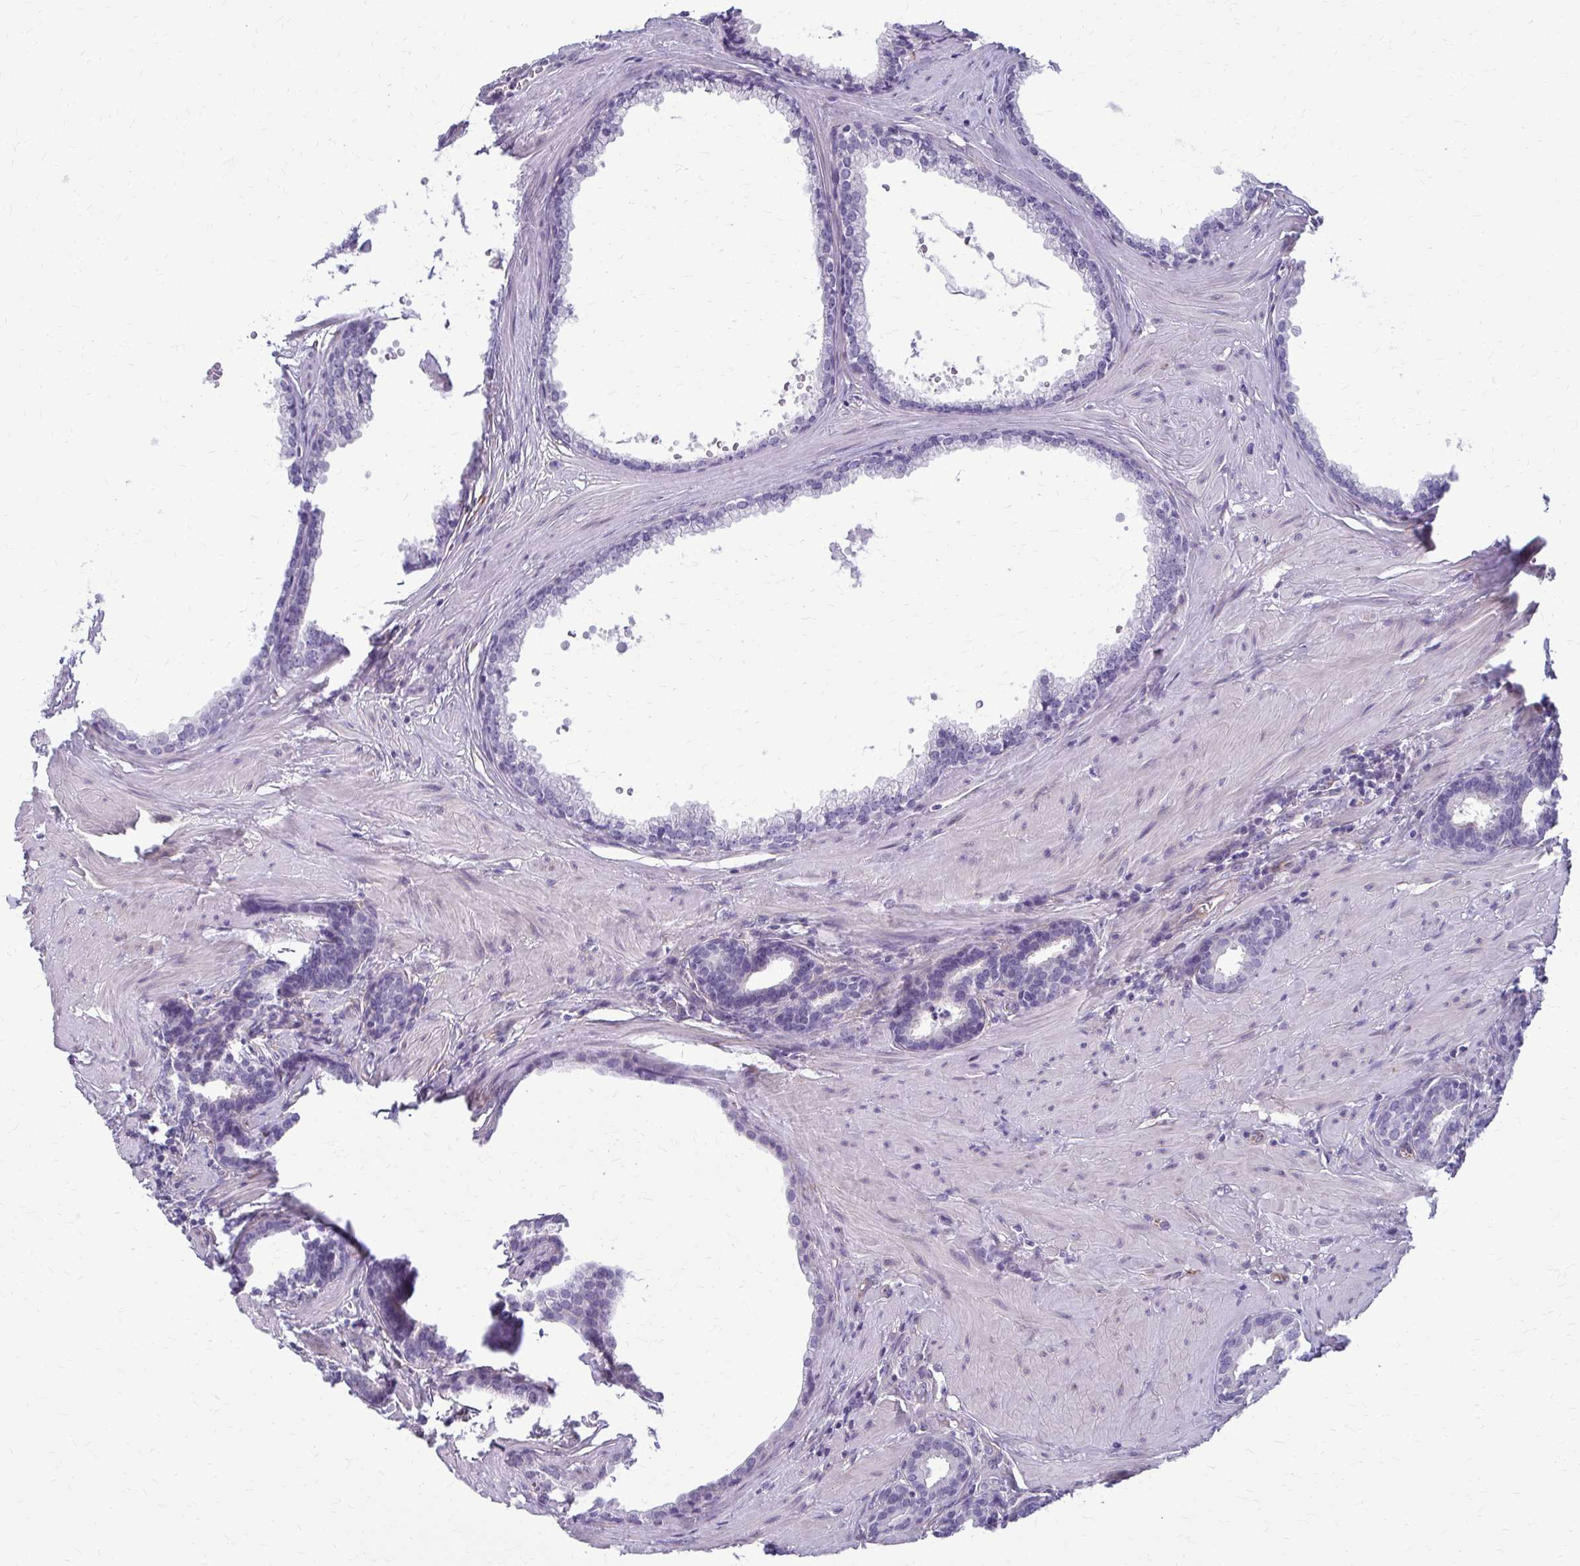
{"staining": {"intensity": "negative", "quantity": "none", "location": "none"}, "tissue": "prostate", "cell_type": "Glandular cells", "image_type": "normal", "snomed": [{"axis": "morphology", "description": "Normal tissue, NOS"}, {"axis": "topography", "description": "Prostate"}, {"axis": "topography", "description": "Peripheral nerve tissue"}], "caption": "Prostate stained for a protein using immunohistochemistry exhibits no staining glandular cells.", "gene": "DEPP1", "patient": {"sex": "male", "age": 55}}